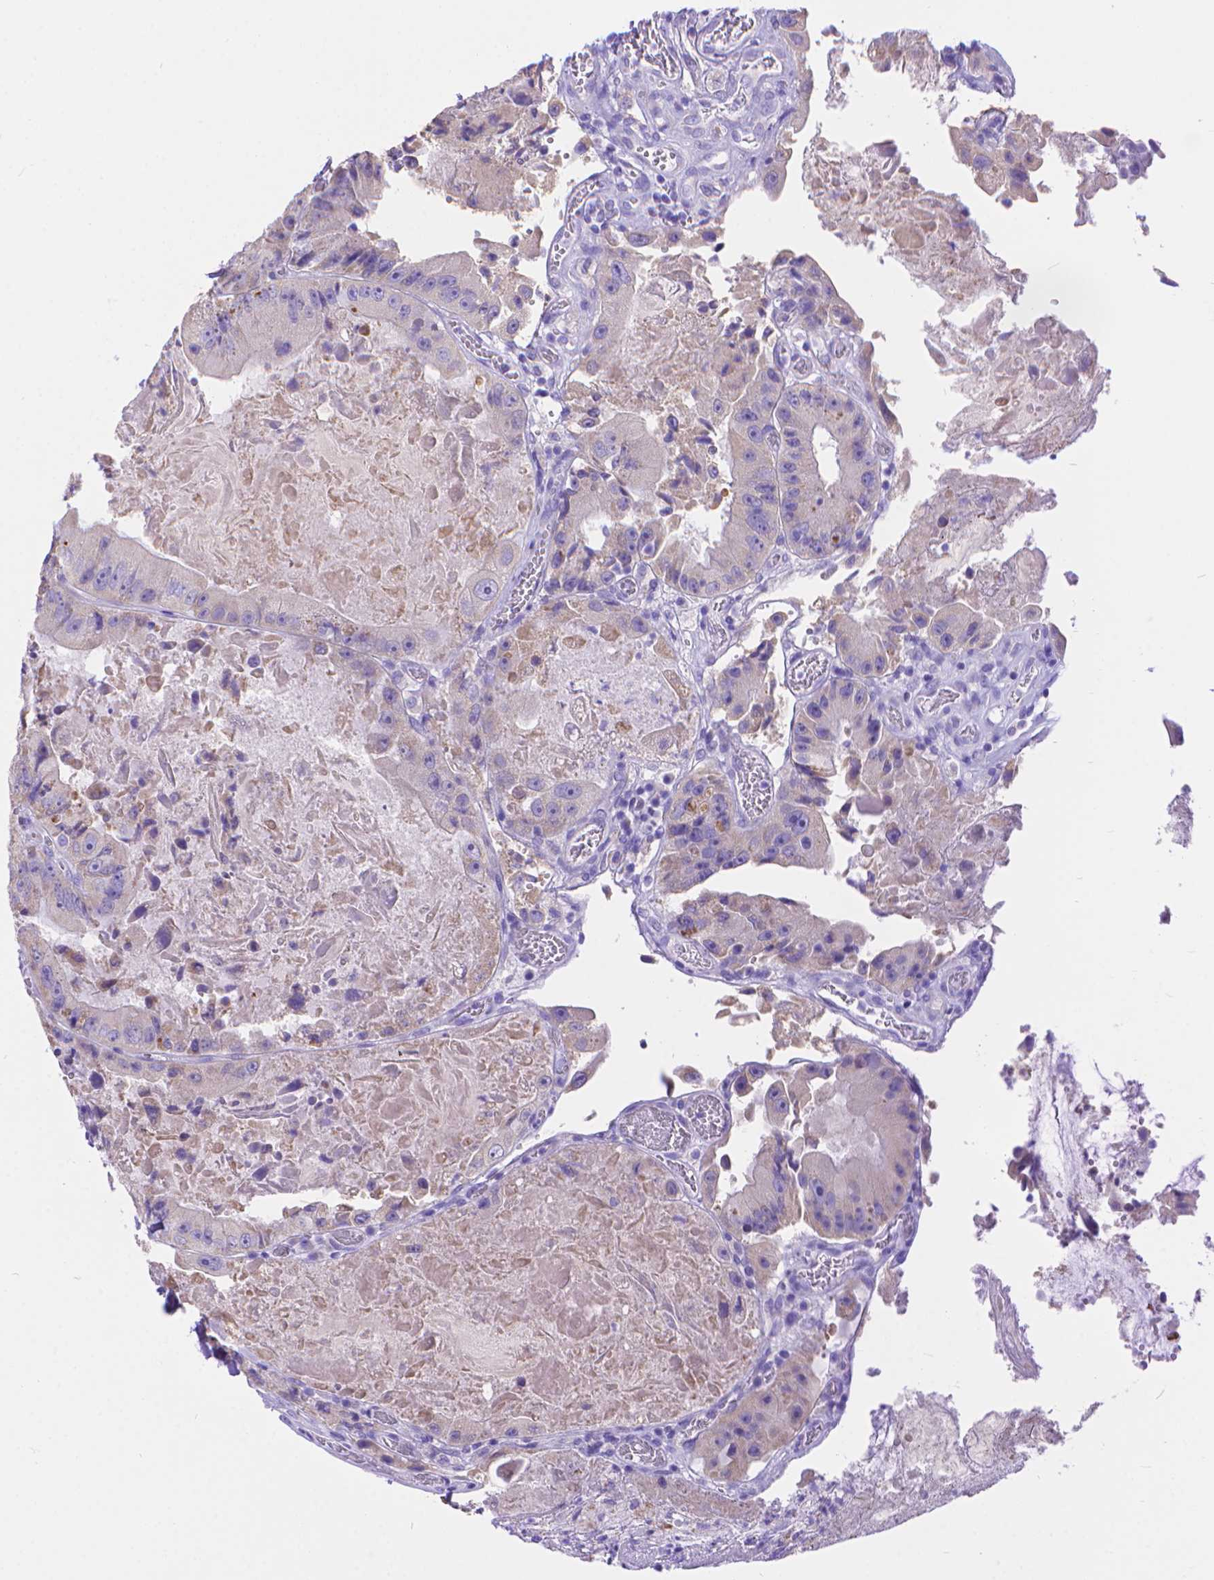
{"staining": {"intensity": "negative", "quantity": "none", "location": "none"}, "tissue": "colorectal cancer", "cell_type": "Tumor cells", "image_type": "cancer", "snomed": [{"axis": "morphology", "description": "Adenocarcinoma, NOS"}, {"axis": "topography", "description": "Colon"}], "caption": "The histopathology image shows no staining of tumor cells in colorectal adenocarcinoma. (Immunohistochemistry (ihc), brightfield microscopy, high magnification).", "gene": "DHRS2", "patient": {"sex": "female", "age": 86}}